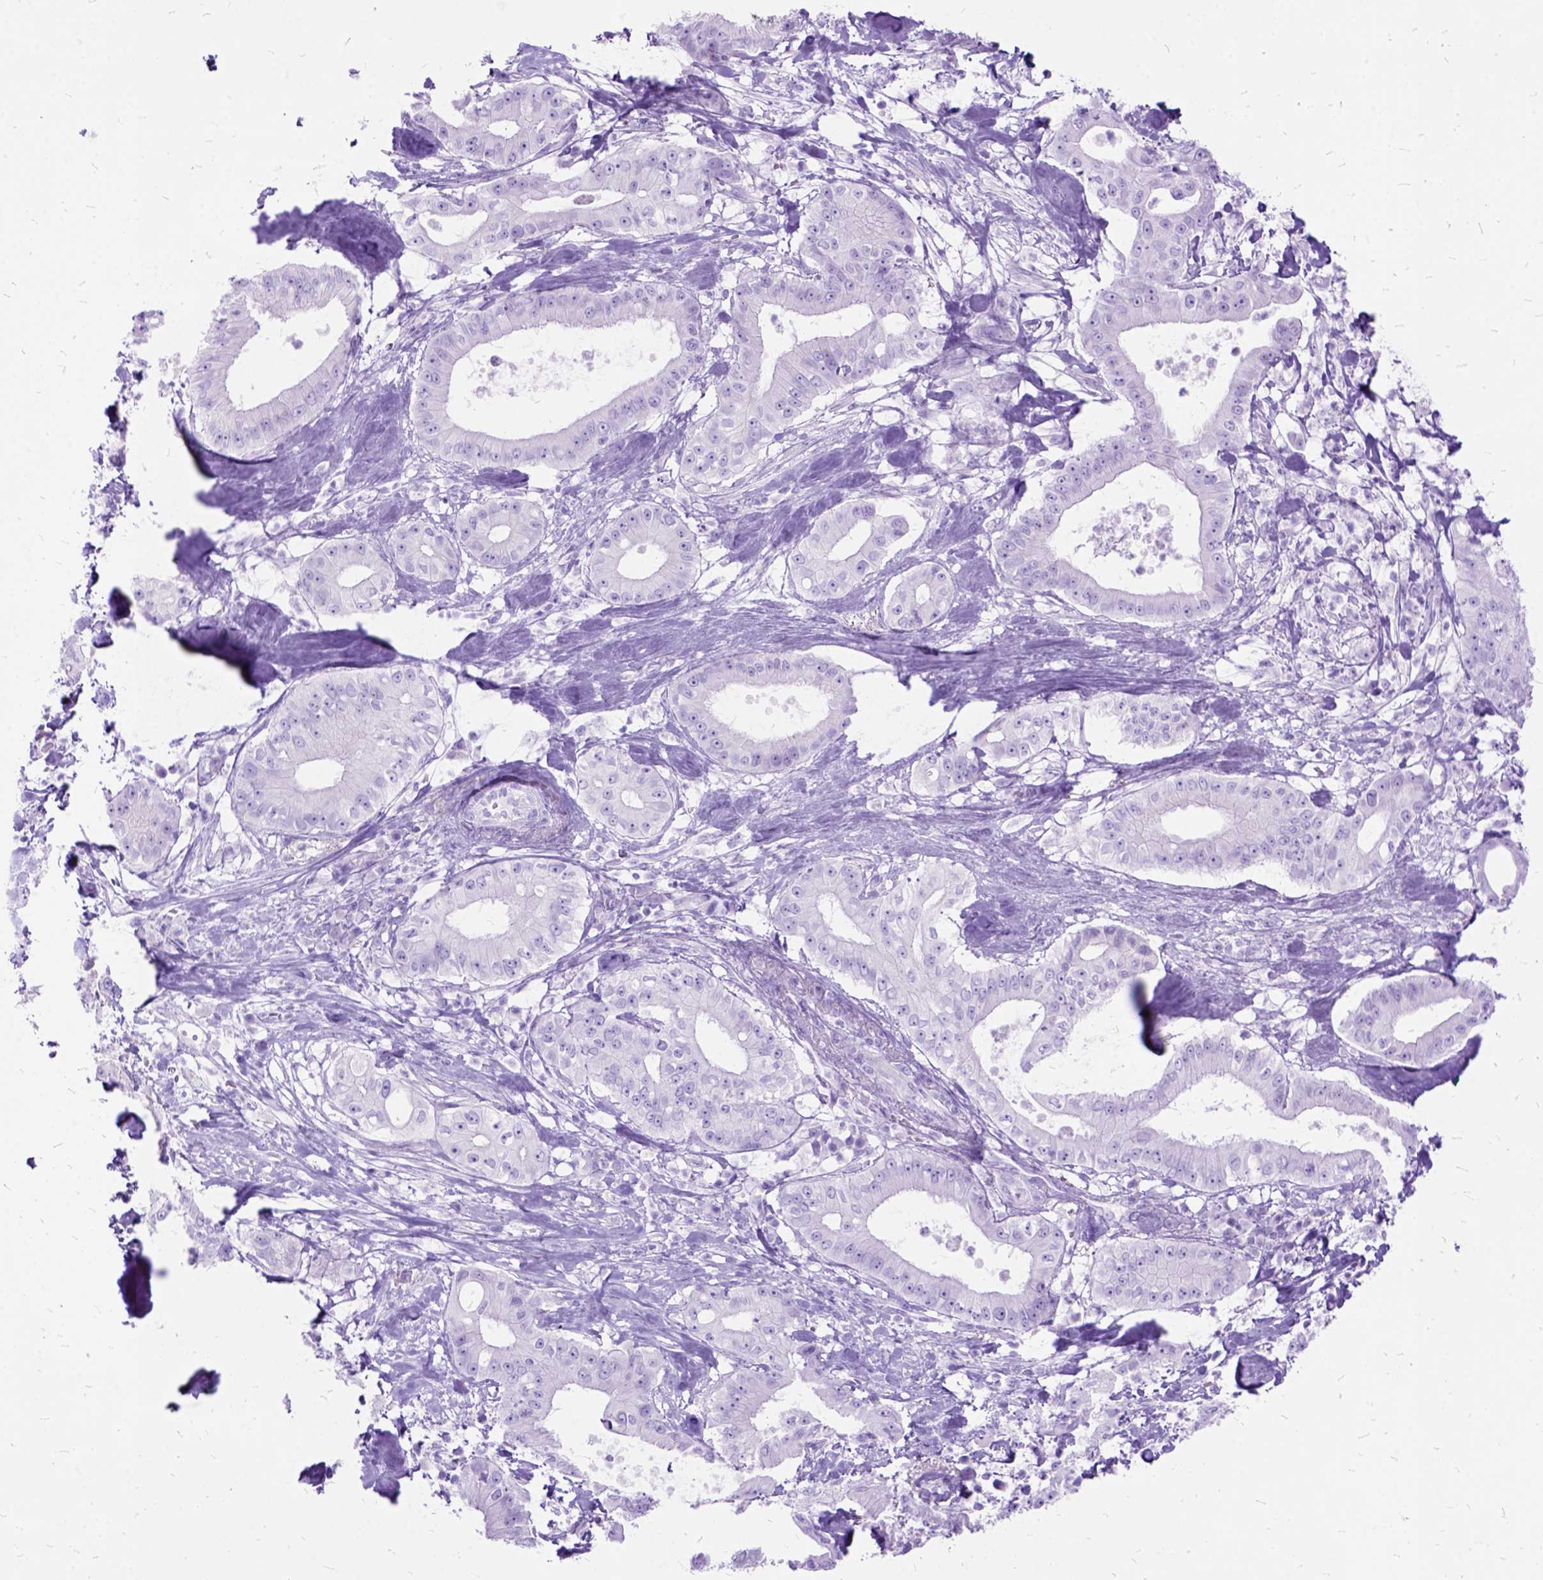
{"staining": {"intensity": "negative", "quantity": "none", "location": "none"}, "tissue": "pancreatic cancer", "cell_type": "Tumor cells", "image_type": "cancer", "snomed": [{"axis": "morphology", "description": "Adenocarcinoma, NOS"}, {"axis": "topography", "description": "Pancreas"}], "caption": "The IHC photomicrograph has no significant positivity in tumor cells of pancreatic cancer tissue.", "gene": "DNAH2", "patient": {"sex": "male", "age": 71}}